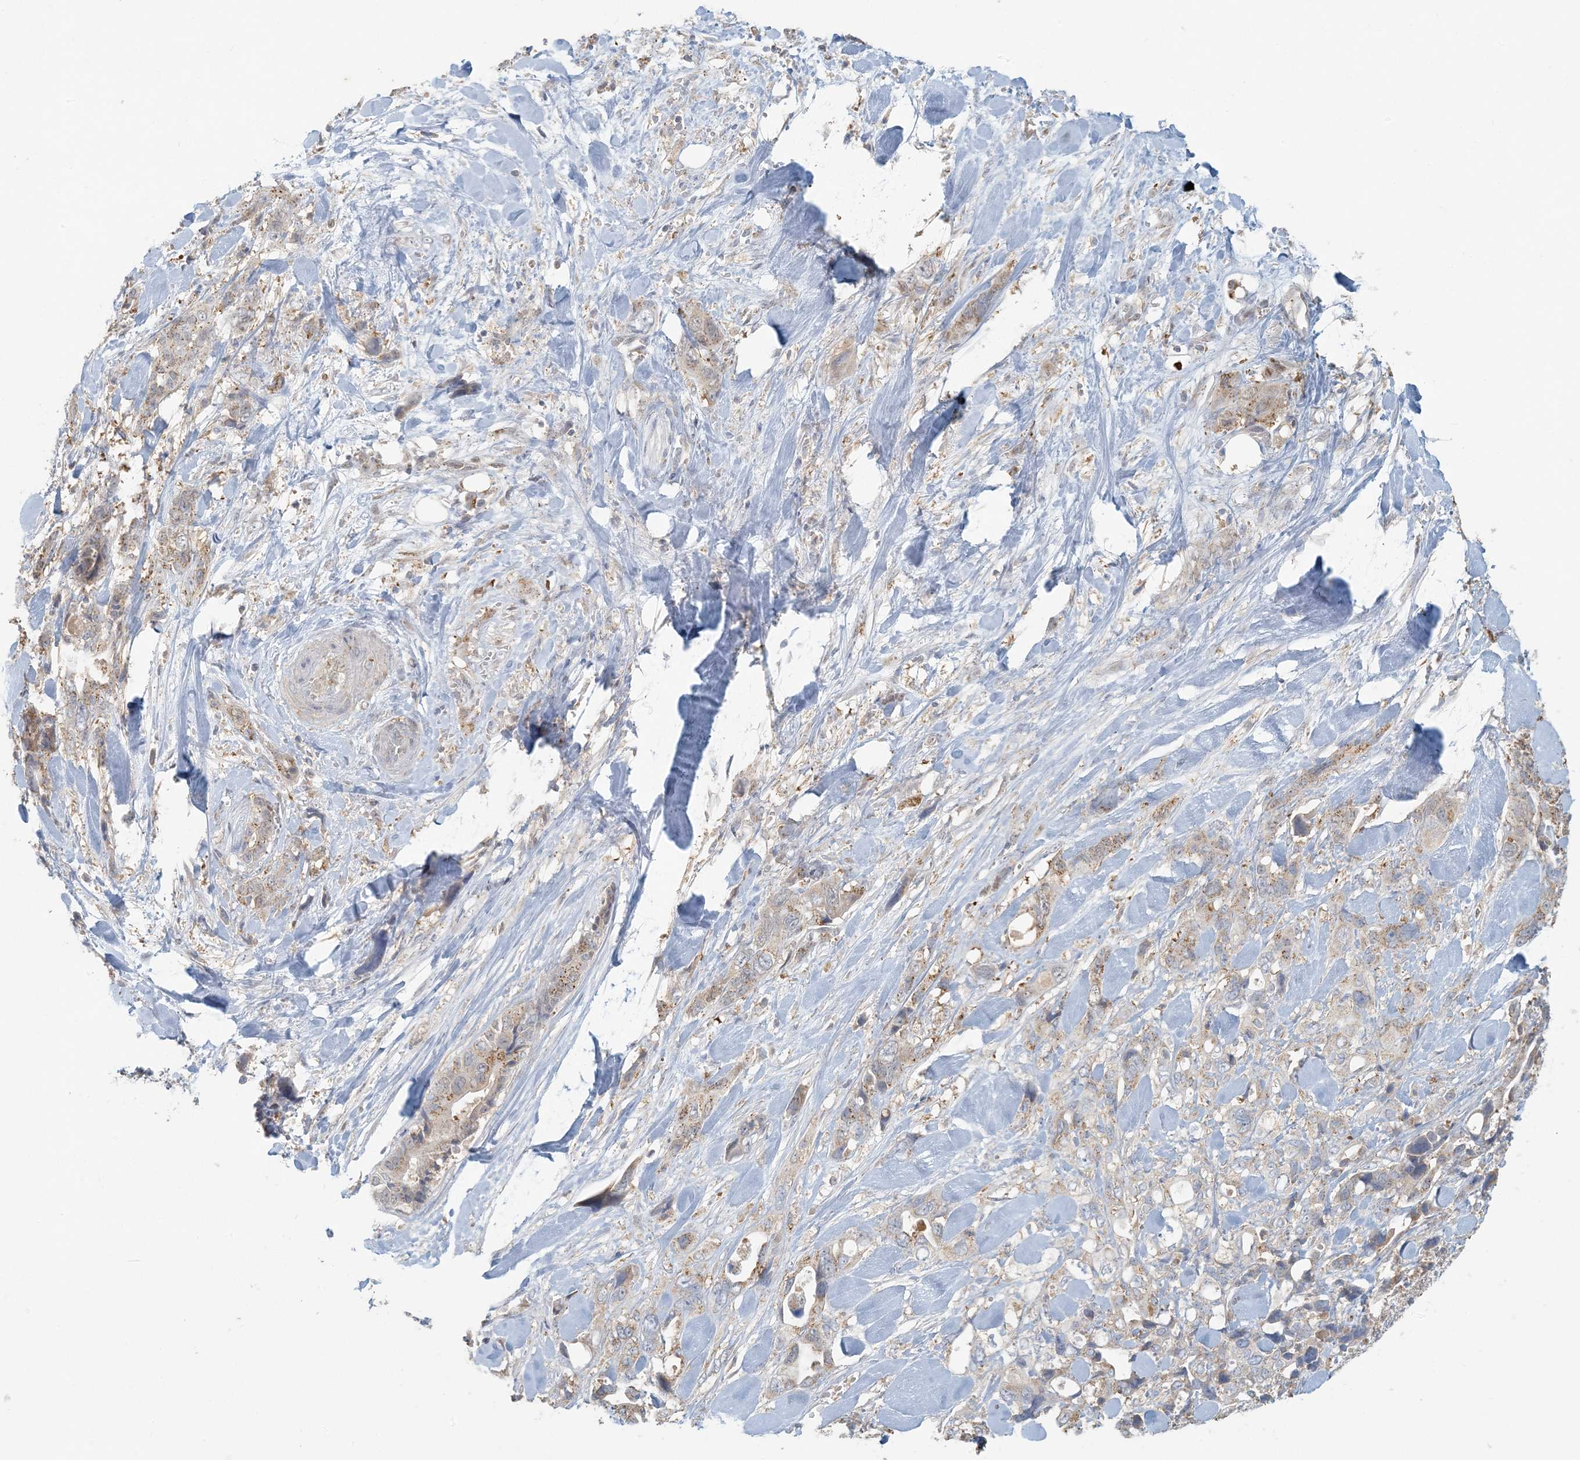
{"staining": {"intensity": "weak", "quantity": "25%-75%", "location": "cytoplasmic/membranous"}, "tissue": "pancreatic cancer", "cell_type": "Tumor cells", "image_type": "cancer", "snomed": [{"axis": "morphology", "description": "Adenocarcinoma, NOS"}, {"axis": "topography", "description": "Pancreas"}], "caption": "Adenocarcinoma (pancreatic) was stained to show a protein in brown. There is low levels of weak cytoplasmic/membranous expression in about 25%-75% of tumor cells. Nuclei are stained in blue.", "gene": "HACL1", "patient": {"sex": "male", "age": 46}}